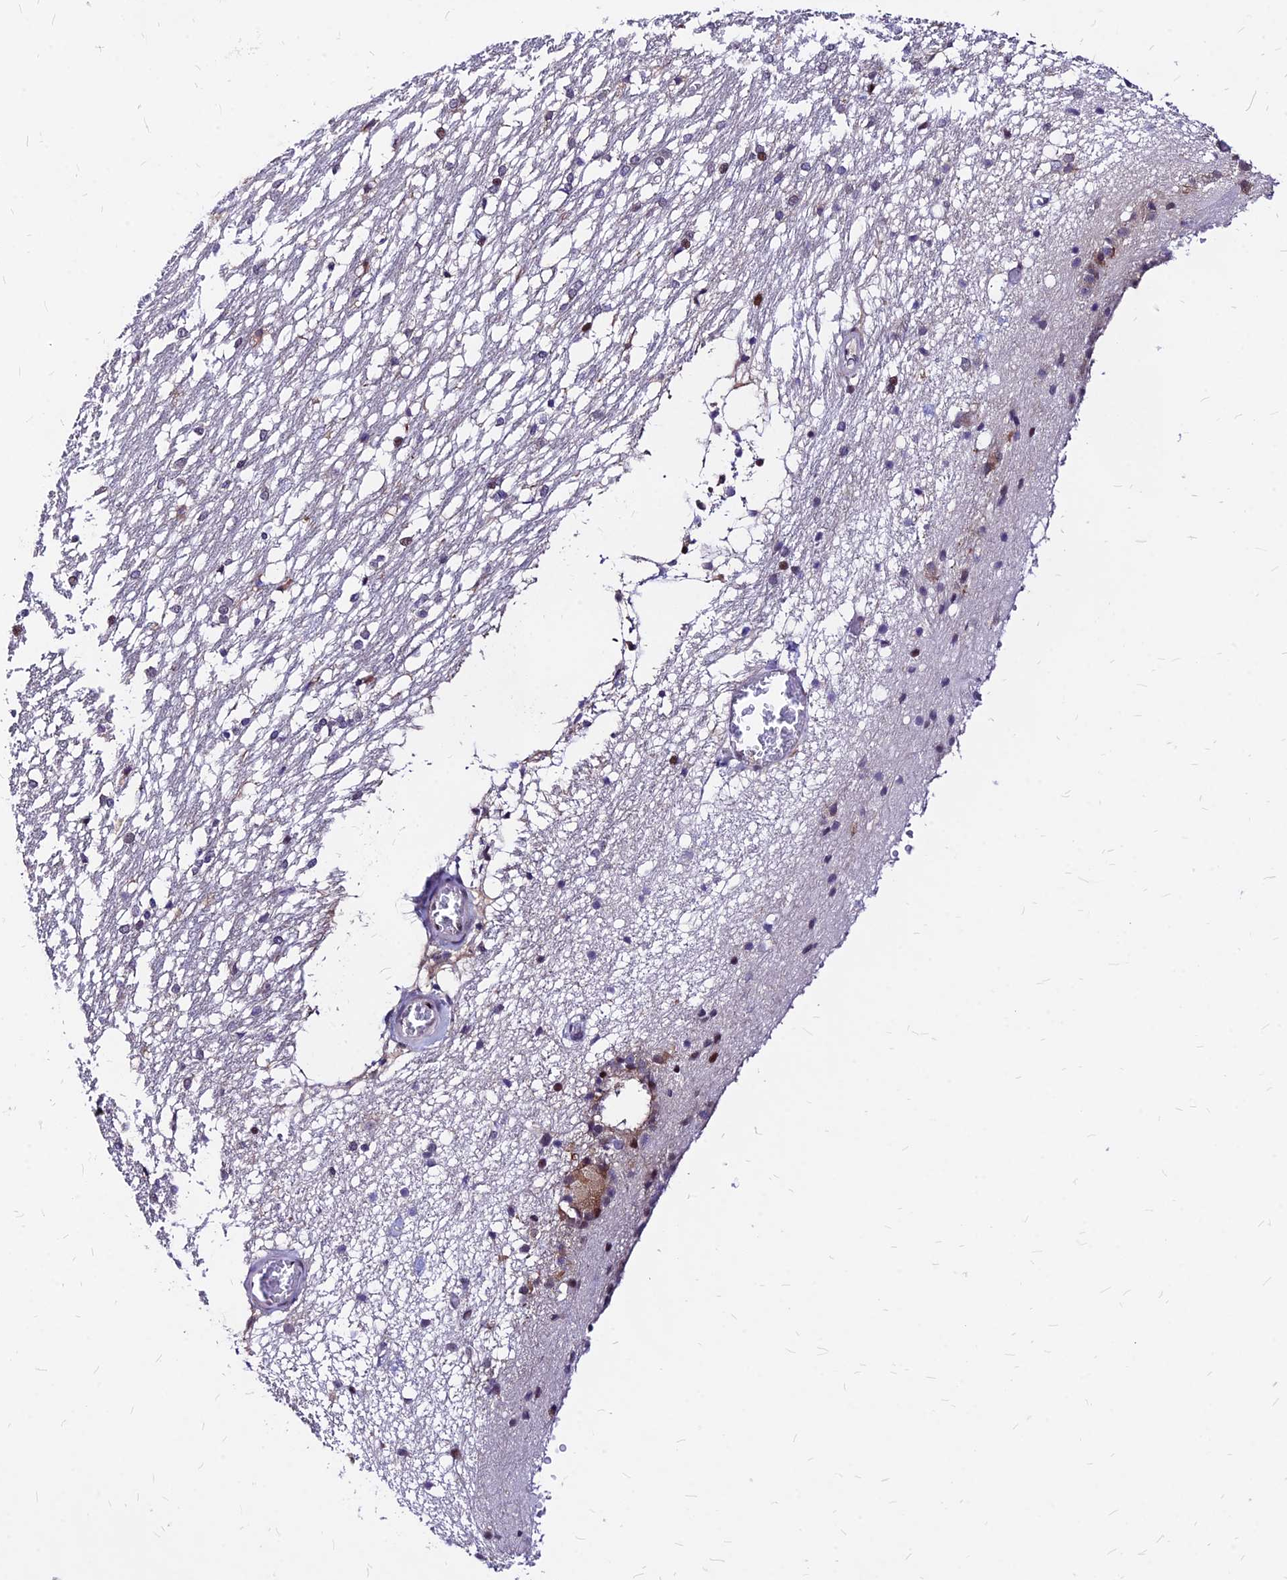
{"staining": {"intensity": "moderate", "quantity": "<25%", "location": "nuclear"}, "tissue": "caudate", "cell_type": "Glial cells", "image_type": "normal", "snomed": [{"axis": "morphology", "description": "Normal tissue, NOS"}, {"axis": "topography", "description": "Lateral ventricle wall"}], "caption": "Immunohistochemical staining of benign caudate demonstrates moderate nuclear protein expression in about <25% of glial cells.", "gene": "DDX55", "patient": {"sex": "female", "age": 19}}